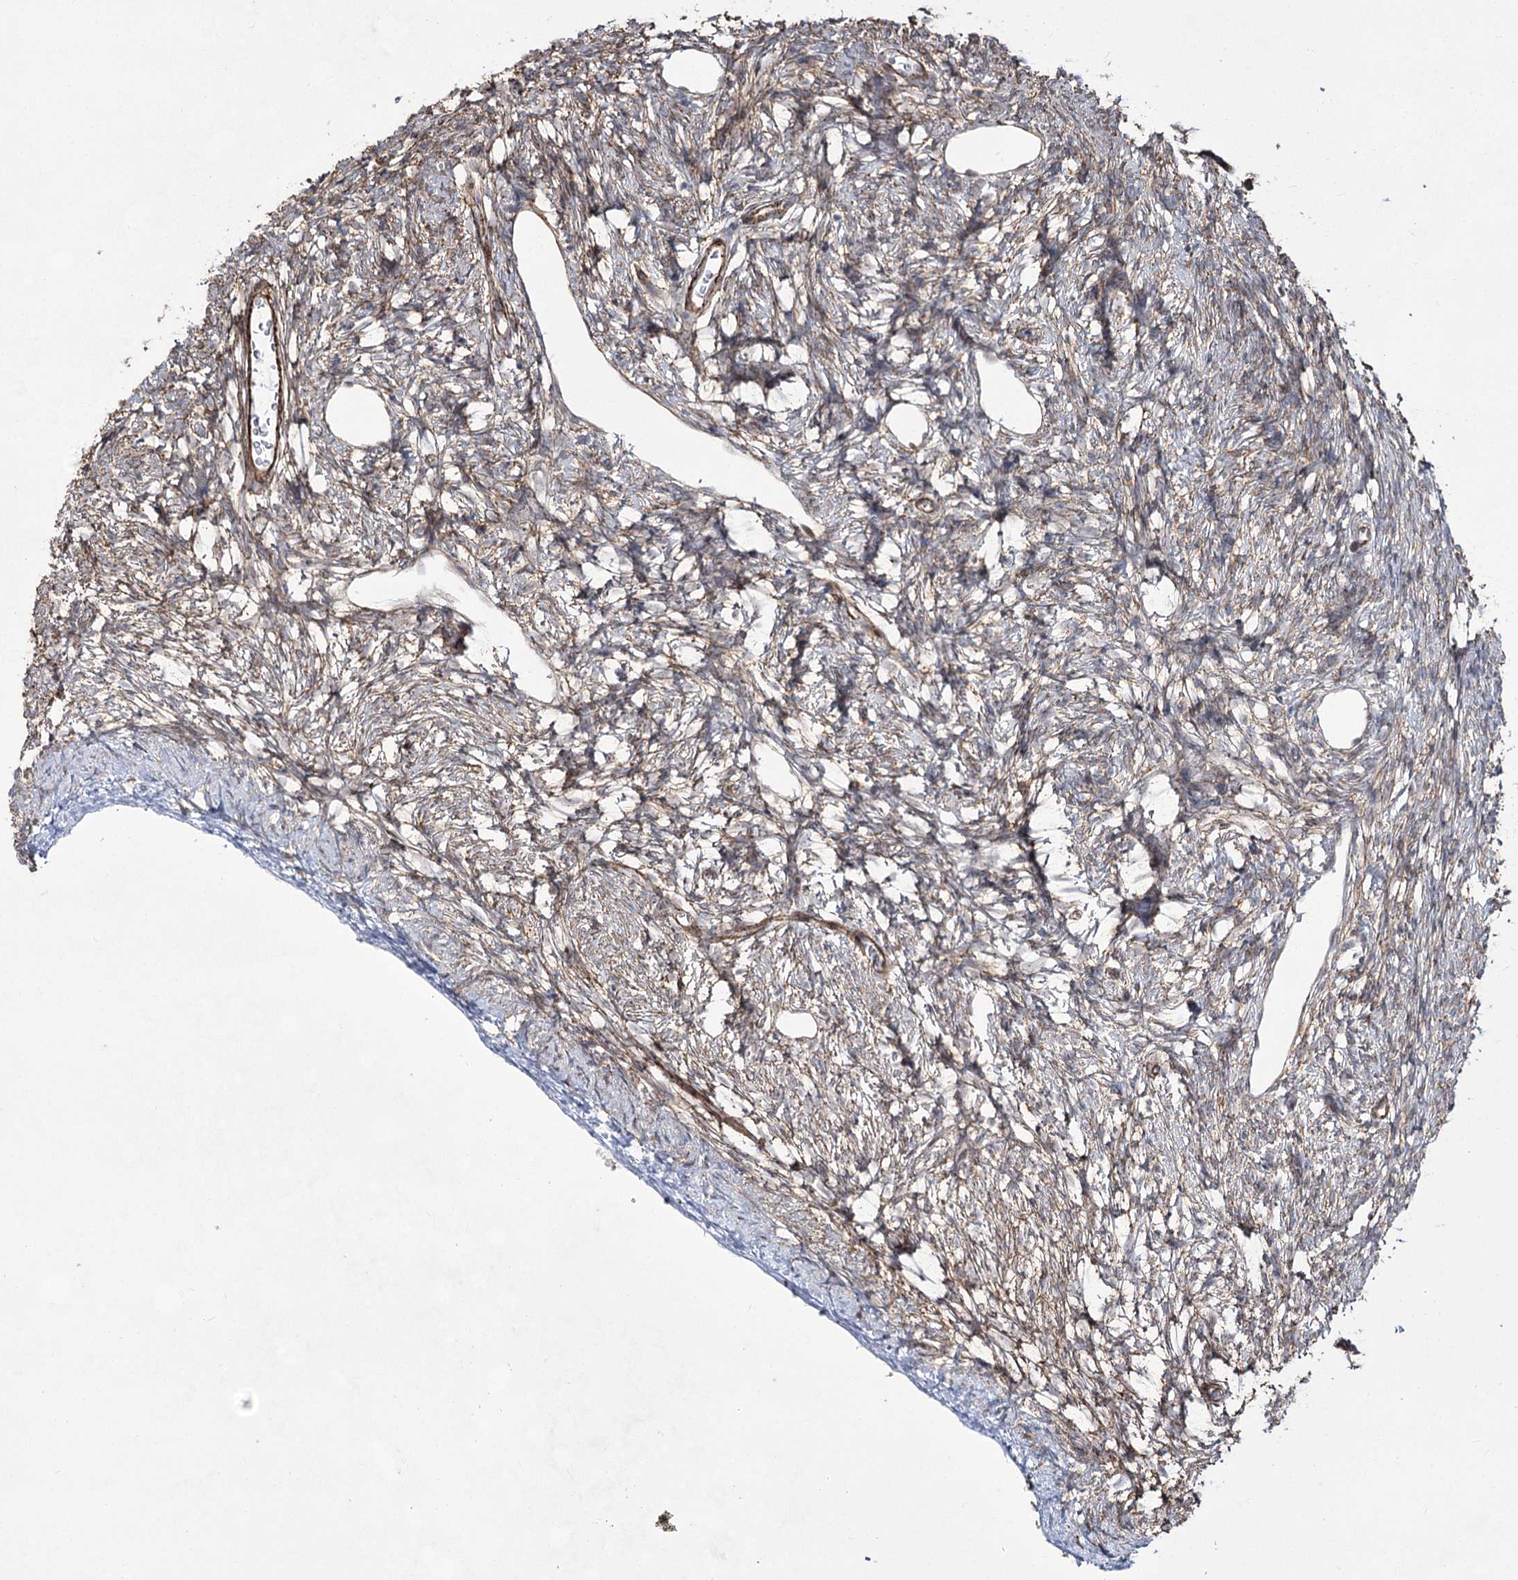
{"staining": {"intensity": "negative", "quantity": "none", "location": "none"}, "tissue": "ovary", "cell_type": "Follicle cells", "image_type": "normal", "snomed": [{"axis": "morphology", "description": "Normal tissue, NOS"}, {"axis": "topography", "description": "Ovary"}], "caption": "Immunohistochemistry (IHC) image of unremarkable ovary: human ovary stained with DAB (3,3'-diaminobenzidine) reveals no significant protein positivity in follicle cells.", "gene": "CWF19L1", "patient": {"sex": "female", "age": 33}}